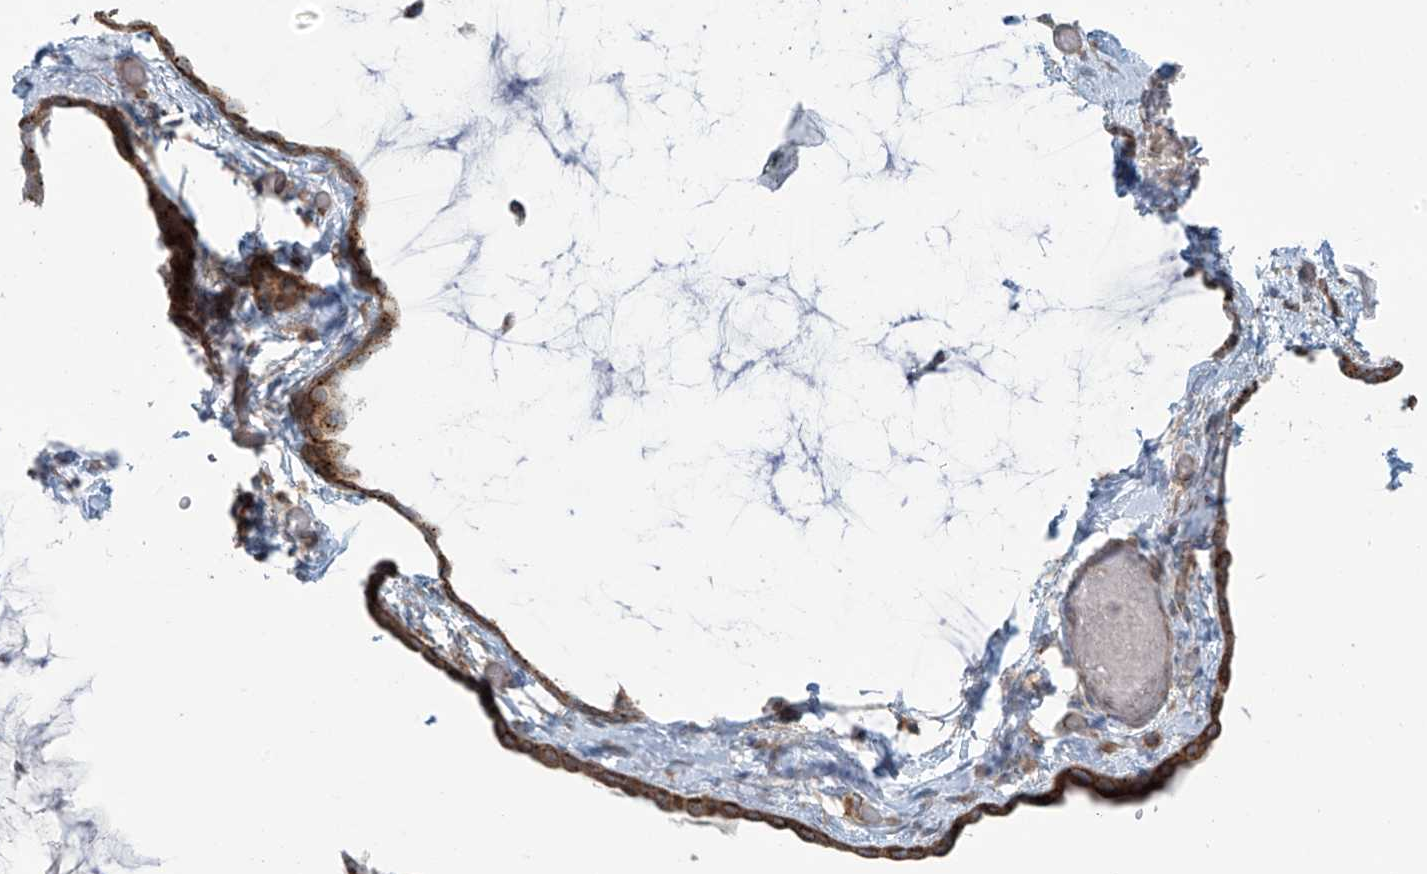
{"staining": {"intensity": "moderate", "quantity": ">75%", "location": "cytoplasmic/membranous"}, "tissue": "ovarian cancer", "cell_type": "Tumor cells", "image_type": "cancer", "snomed": [{"axis": "morphology", "description": "Cystadenocarcinoma, mucinous, NOS"}, {"axis": "topography", "description": "Ovary"}], "caption": "Ovarian mucinous cystadenocarcinoma tissue demonstrates moderate cytoplasmic/membranous staining in approximately >75% of tumor cells, visualized by immunohistochemistry.", "gene": "LZTS3", "patient": {"sex": "female", "age": 39}}